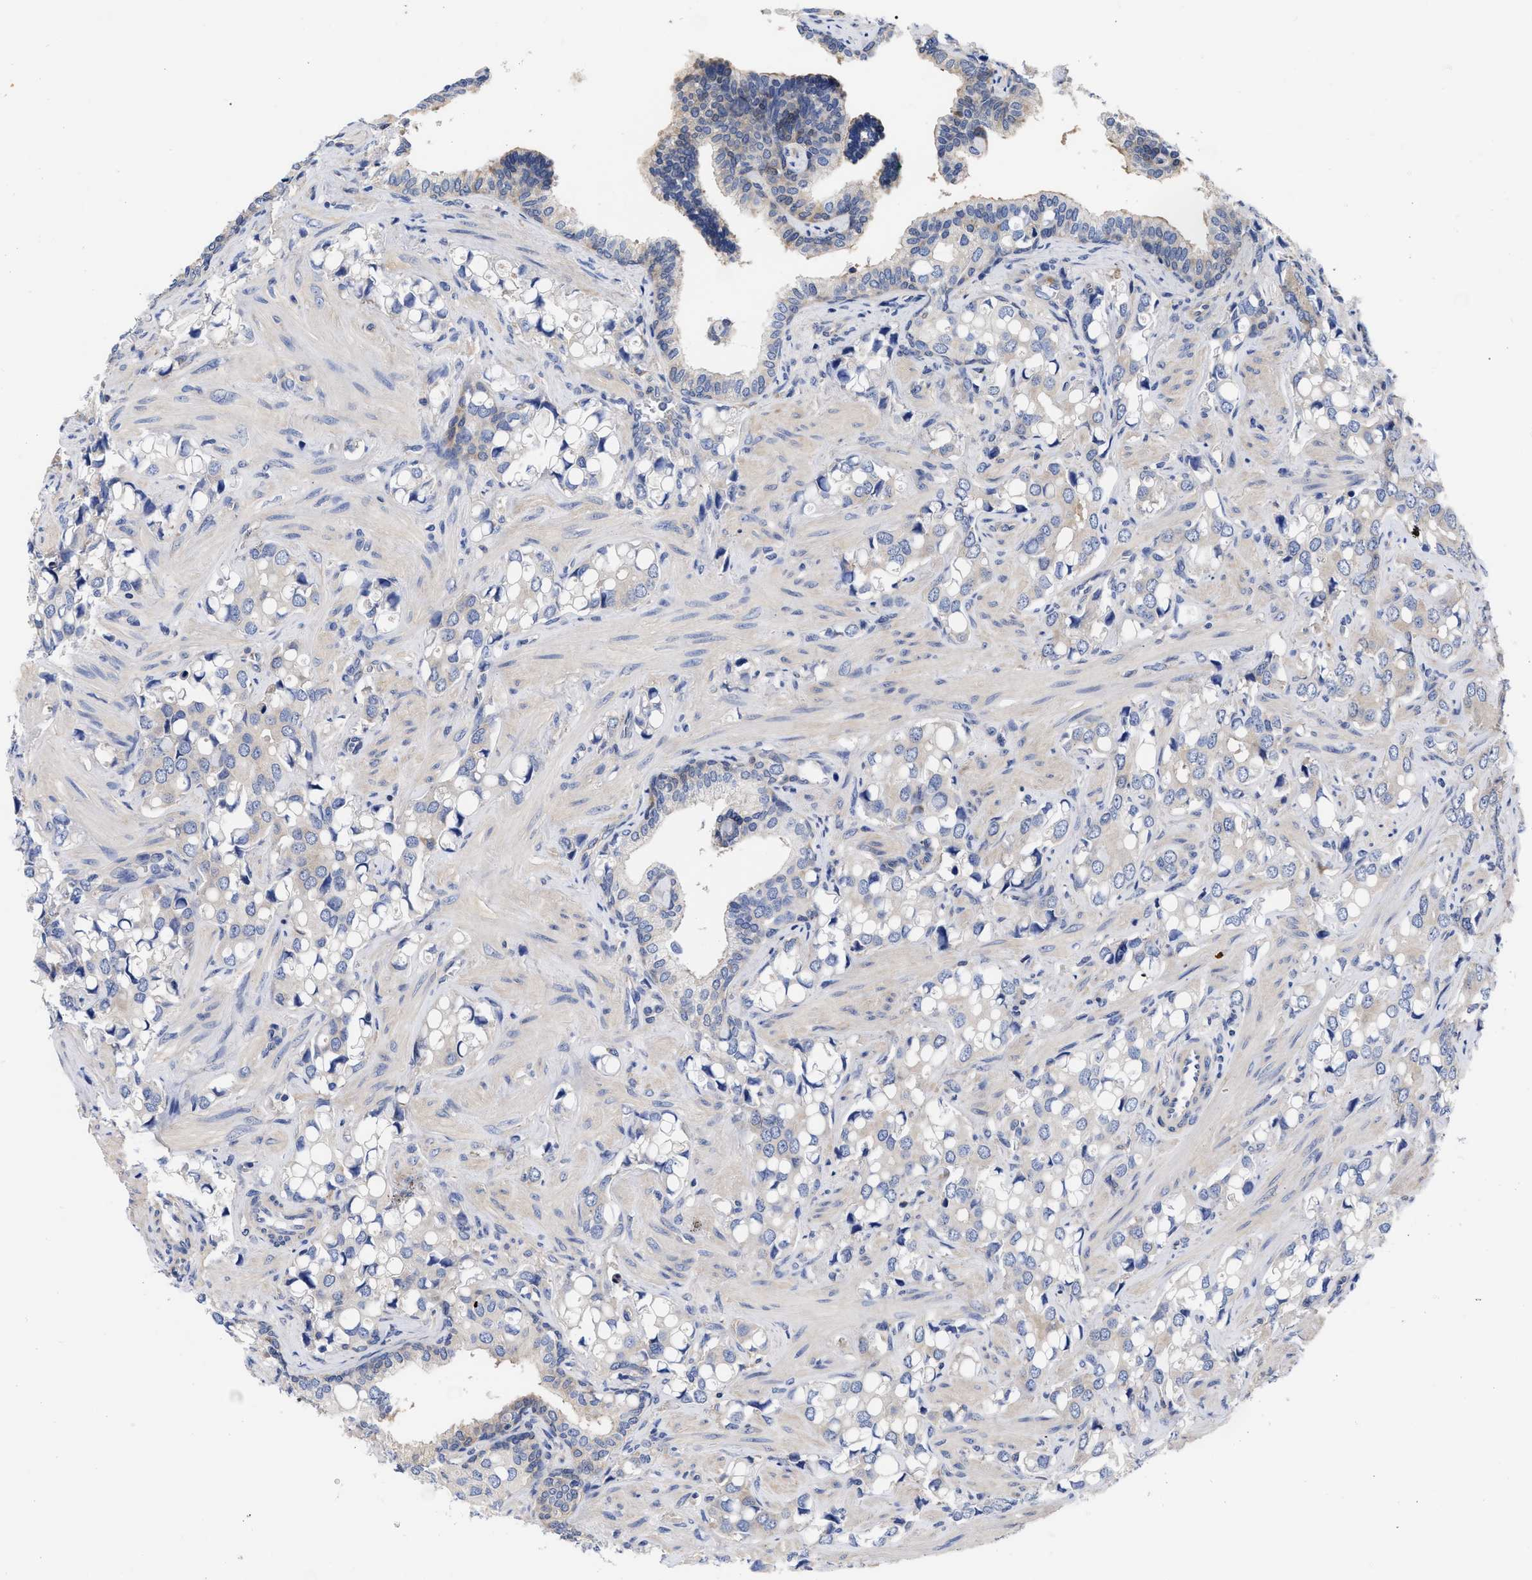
{"staining": {"intensity": "negative", "quantity": "none", "location": "none"}, "tissue": "prostate cancer", "cell_type": "Tumor cells", "image_type": "cancer", "snomed": [{"axis": "morphology", "description": "Adenocarcinoma, High grade"}, {"axis": "topography", "description": "Prostate"}], "caption": "IHC photomicrograph of neoplastic tissue: adenocarcinoma (high-grade) (prostate) stained with DAB reveals no significant protein positivity in tumor cells.", "gene": "RBKS", "patient": {"sex": "male", "age": 52}}